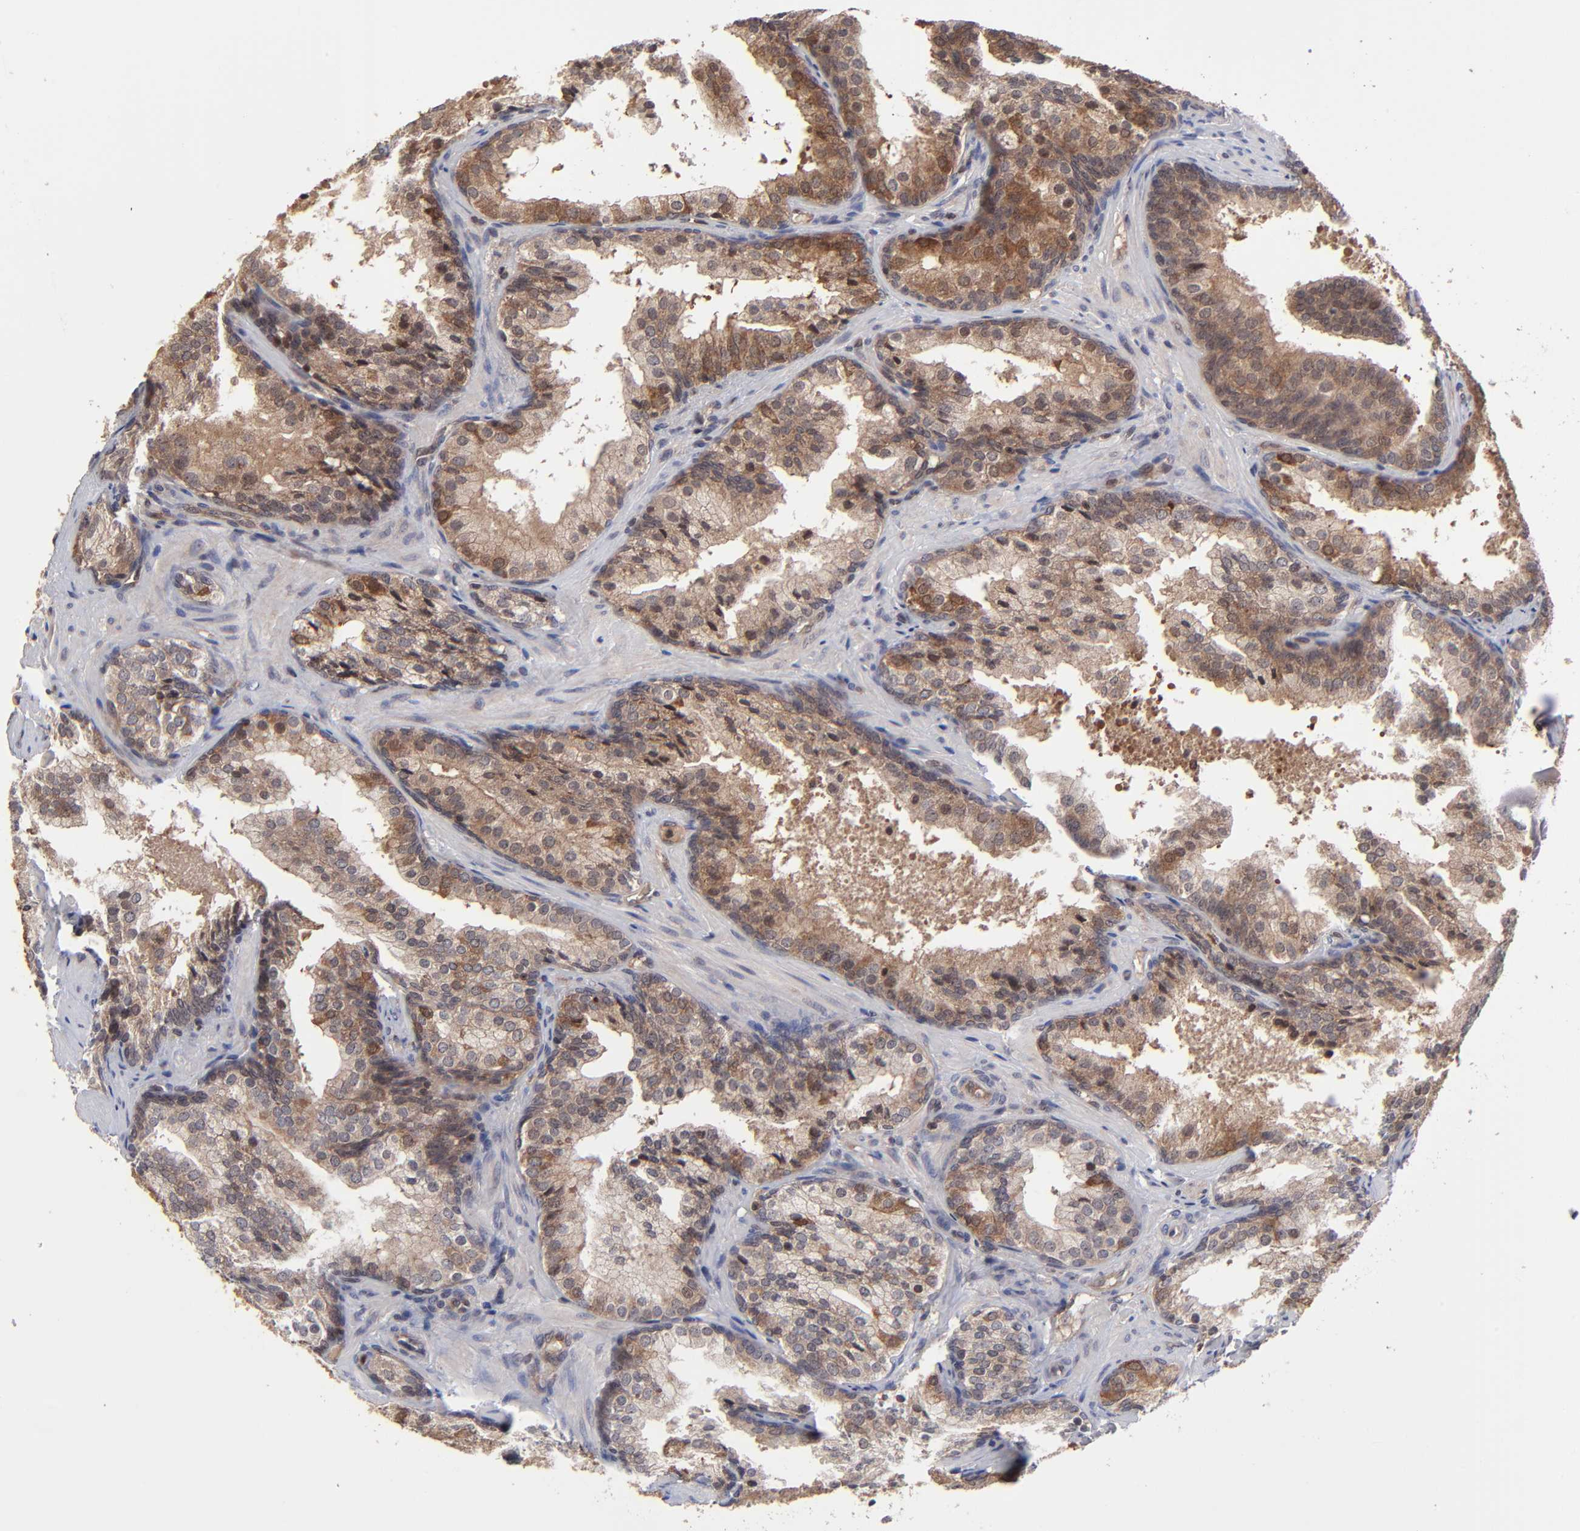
{"staining": {"intensity": "moderate", "quantity": ">75%", "location": "cytoplasmic/membranous"}, "tissue": "prostate cancer", "cell_type": "Tumor cells", "image_type": "cancer", "snomed": [{"axis": "morphology", "description": "Adenocarcinoma, Low grade"}, {"axis": "topography", "description": "Prostate"}], "caption": "A medium amount of moderate cytoplasmic/membranous positivity is seen in about >75% of tumor cells in prostate low-grade adenocarcinoma tissue.", "gene": "UBE2L6", "patient": {"sex": "male", "age": 69}}